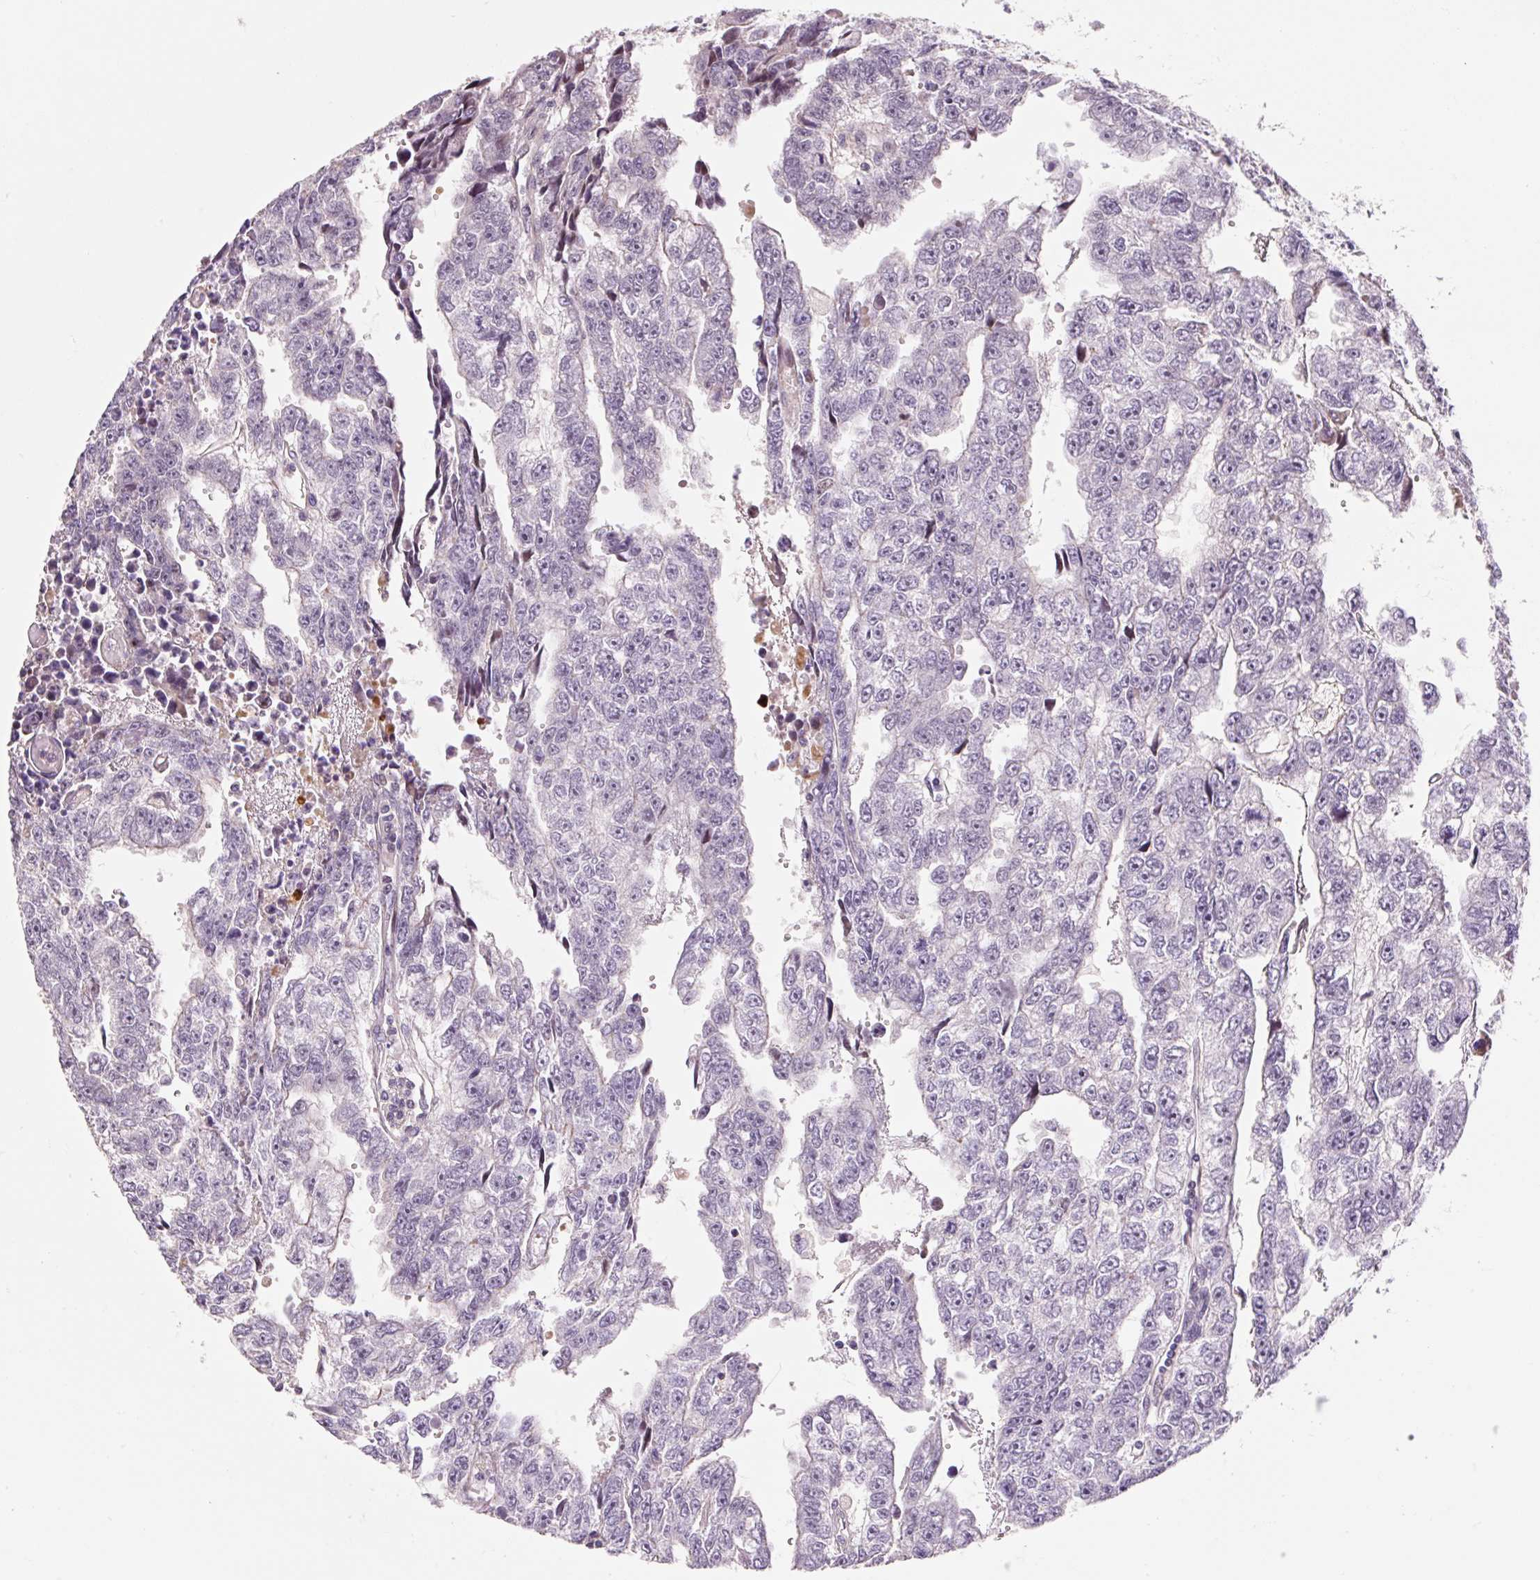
{"staining": {"intensity": "negative", "quantity": "none", "location": "none"}, "tissue": "testis cancer", "cell_type": "Tumor cells", "image_type": "cancer", "snomed": [{"axis": "morphology", "description": "Carcinoma, Embryonal, NOS"}, {"axis": "topography", "description": "Testis"}], "caption": "The immunohistochemistry (IHC) photomicrograph has no significant staining in tumor cells of embryonal carcinoma (testis) tissue.", "gene": "ZNF552", "patient": {"sex": "male", "age": 20}}